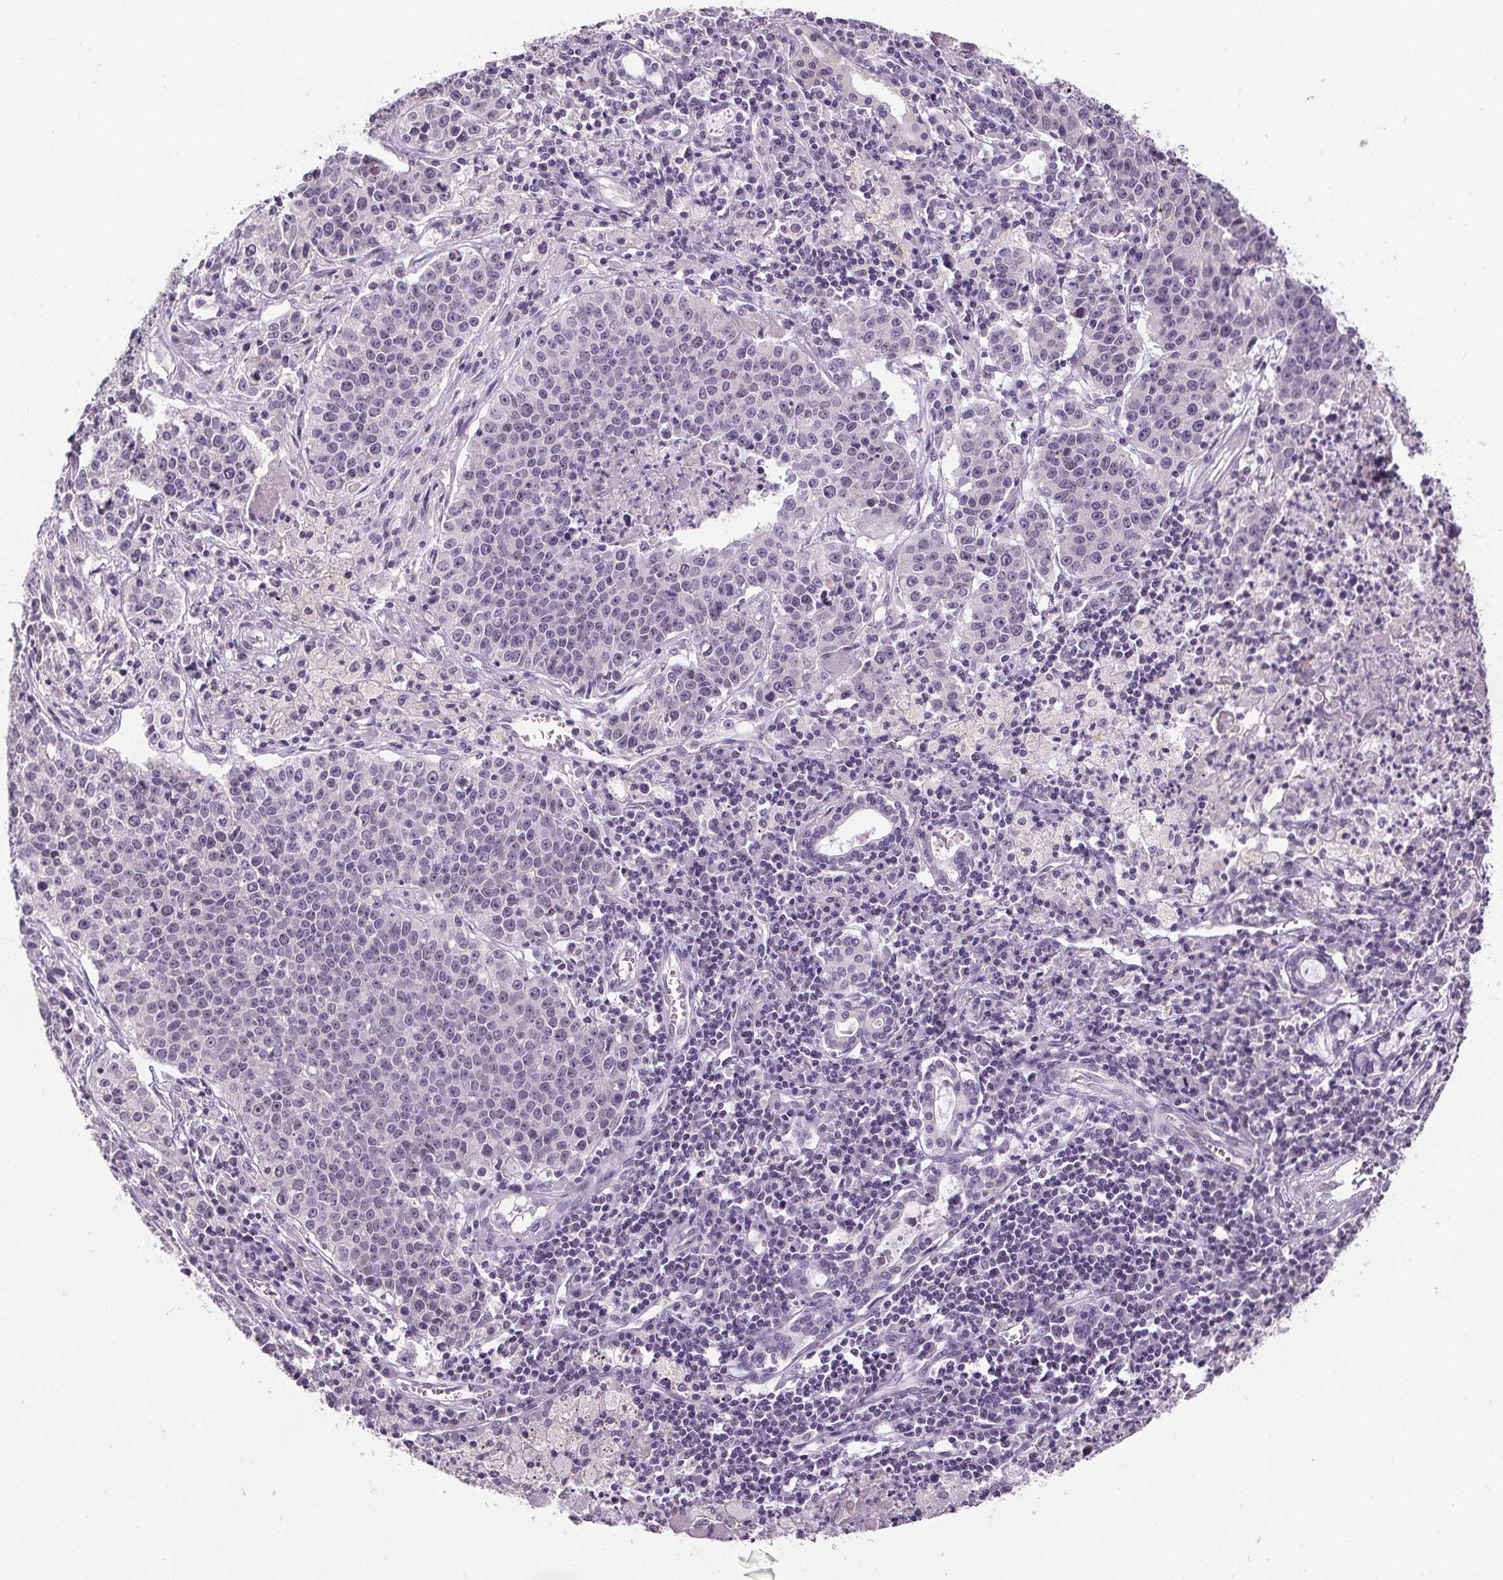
{"staining": {"intensity": "negative", "quantity": "none", "location": "none"}, "tissue": "lung cancer", "cell_type": "Tumor cells", "image_type": "cancer", "snomed": [{"axis": "morphology", "description": "Squamous cell carcinoma, NOS"}, {"axis": "morphology", "description": "Squamous cell carcinoma, metastatic, NOS"}, {"axis": "topography", "description": "Lung"}, {"axis": "topography", "description": "Pleura, NOS"}], "caption": "Squamous cell carcinoma (lung) was stained to show a protein in brown. There is no significant staining in tumor cells.", "gene": "SLC2A9", "patient": {"sex": "male", "age": 72}}